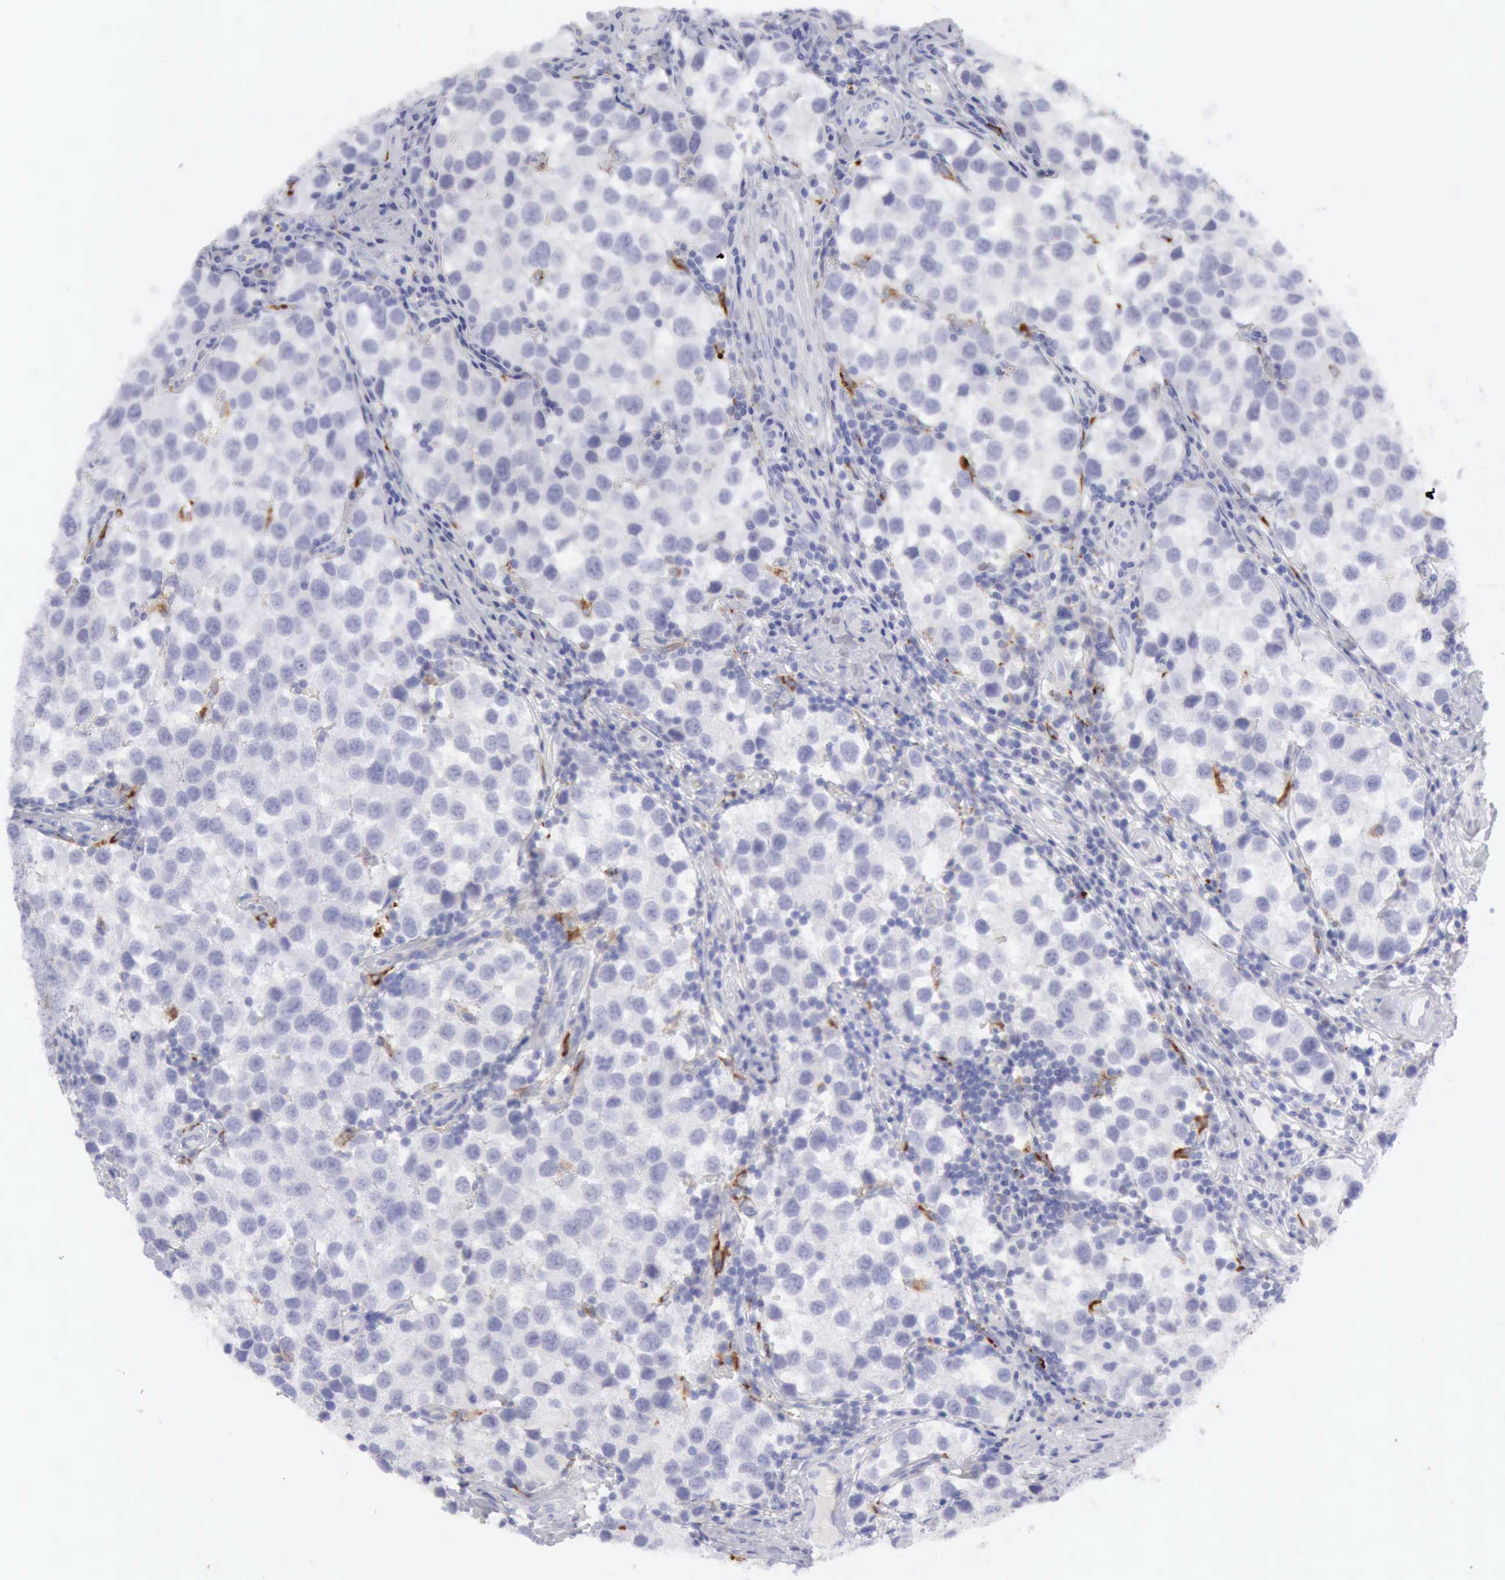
{"staining": {"intensity": "negative", "quantity": "none", "location": "none"}, "tissue": "testis cancer", "cell_type": "Tumor cells", "image_type": "cancer", "snomed": [{"axis": "morphology", "description": "Seminoma, NOS"}, {"axis": "topography", "description": "Testis"}], "caption": "IHC histopathology image of neoplastic tissue: human testis cancer (seminoma) stained with DAB (3,3'-diaminobenzidine) reveals no significant protein expression in tumor cells.", "gene": "CTSS", "patient": {"sex": "male", "age": 39}}